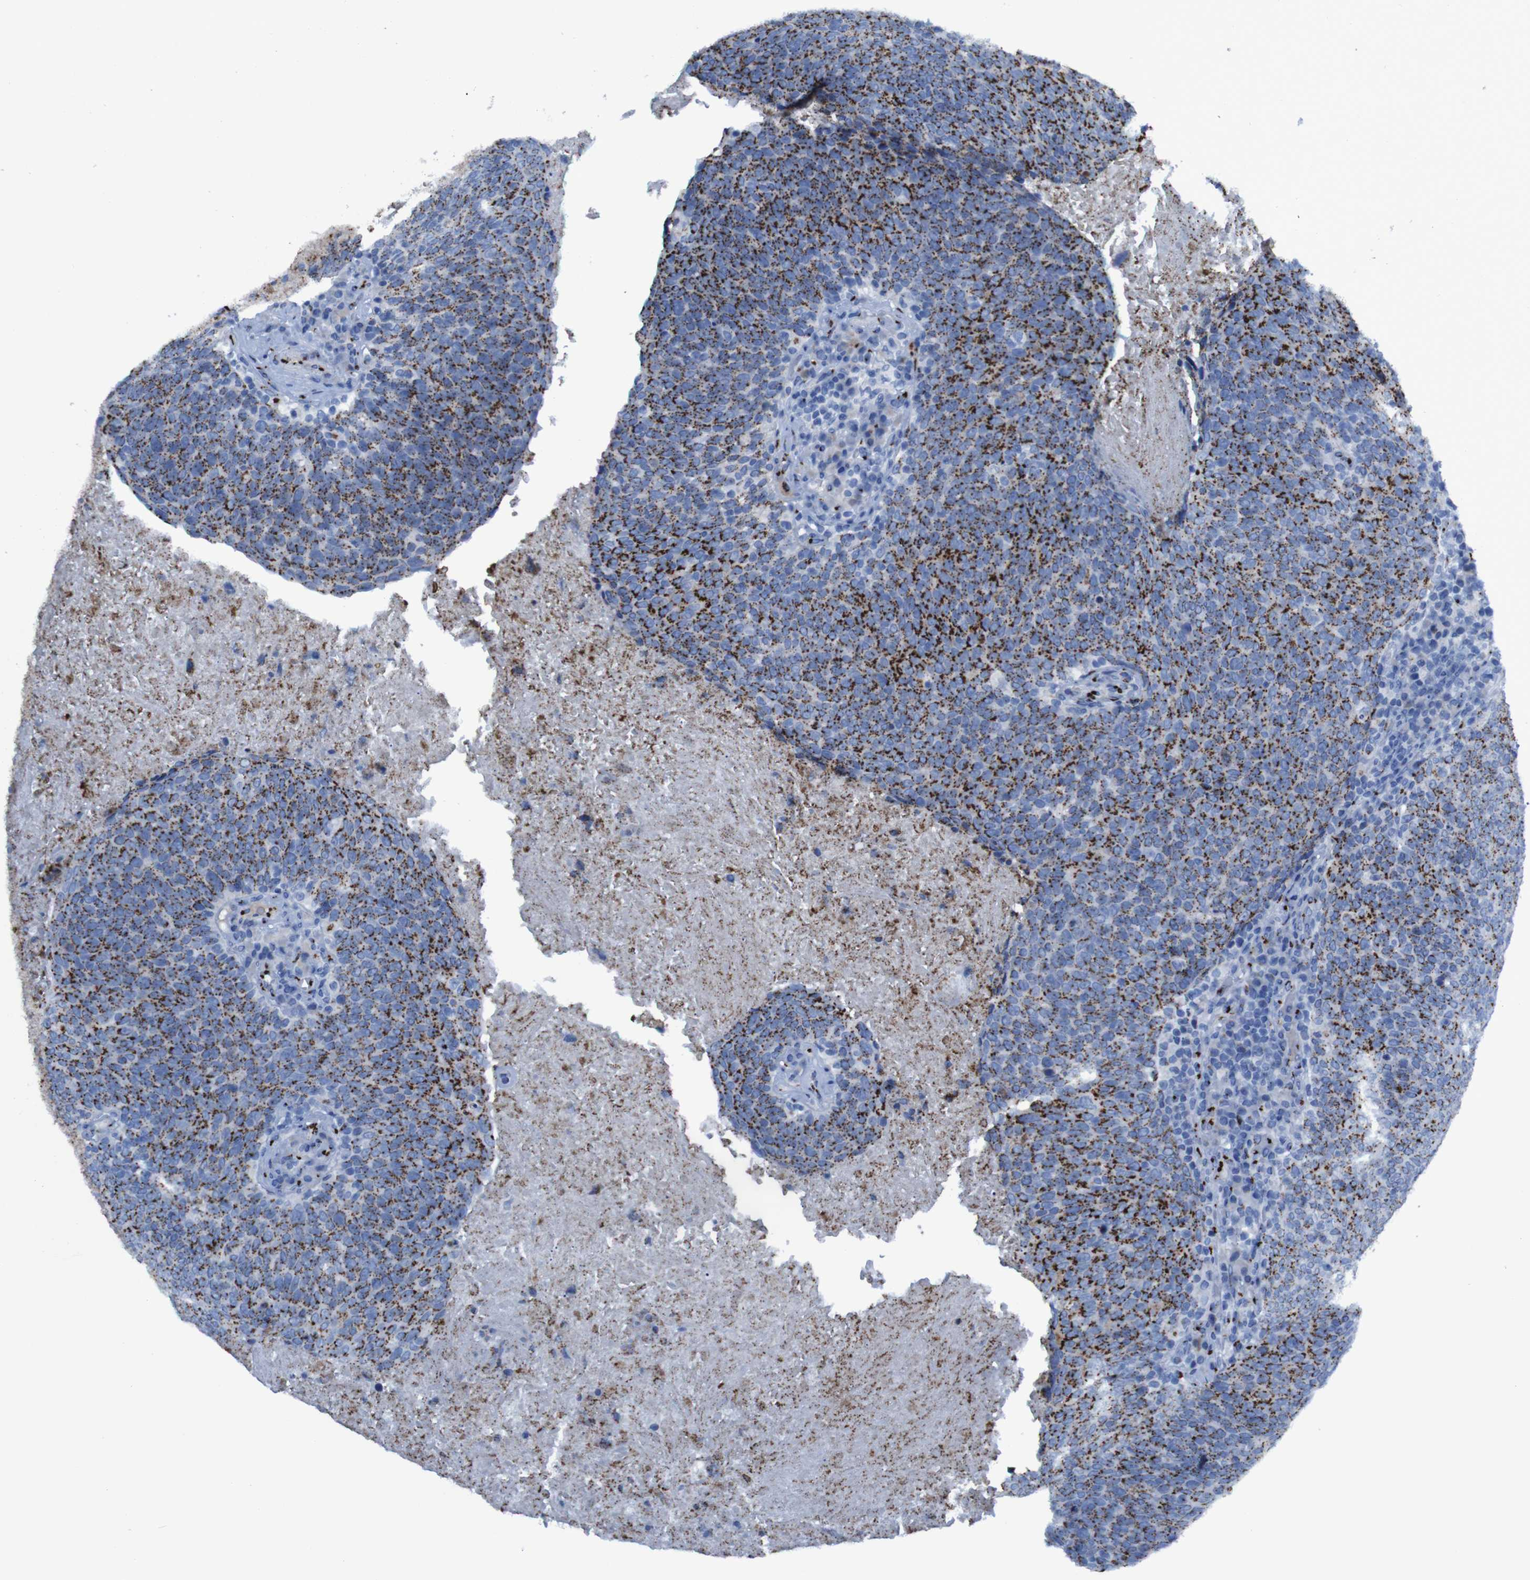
{"staining": {"intensity": "strong", "quantity": ">75%", "location": "cytoplasmic/membranous"}, "tissue": "head and neck cancer", "cell_type": "Tumor cells", "image_type": "cancer", "snomed": [{"axis": "morphology", "description": "Squamous cell carcinoma, NOS"}, {"axis": "morphology", "description": "Squamous cell carcinoma, metastatic, NOS"}, {"axis": "topography", "description": "Lymph node"}, {"axis": "topography", "description": "Head-Neck"}], "caption": "DAB immunohistochemical staining of human head and neck cancer (metastatic squamous cell carcinoma) shows strong cytoplasmic/membranous protein staining in about >75% of tumor cells.", "gene": "GOLM1", "patient": {"sex": "male", "age": 62}}